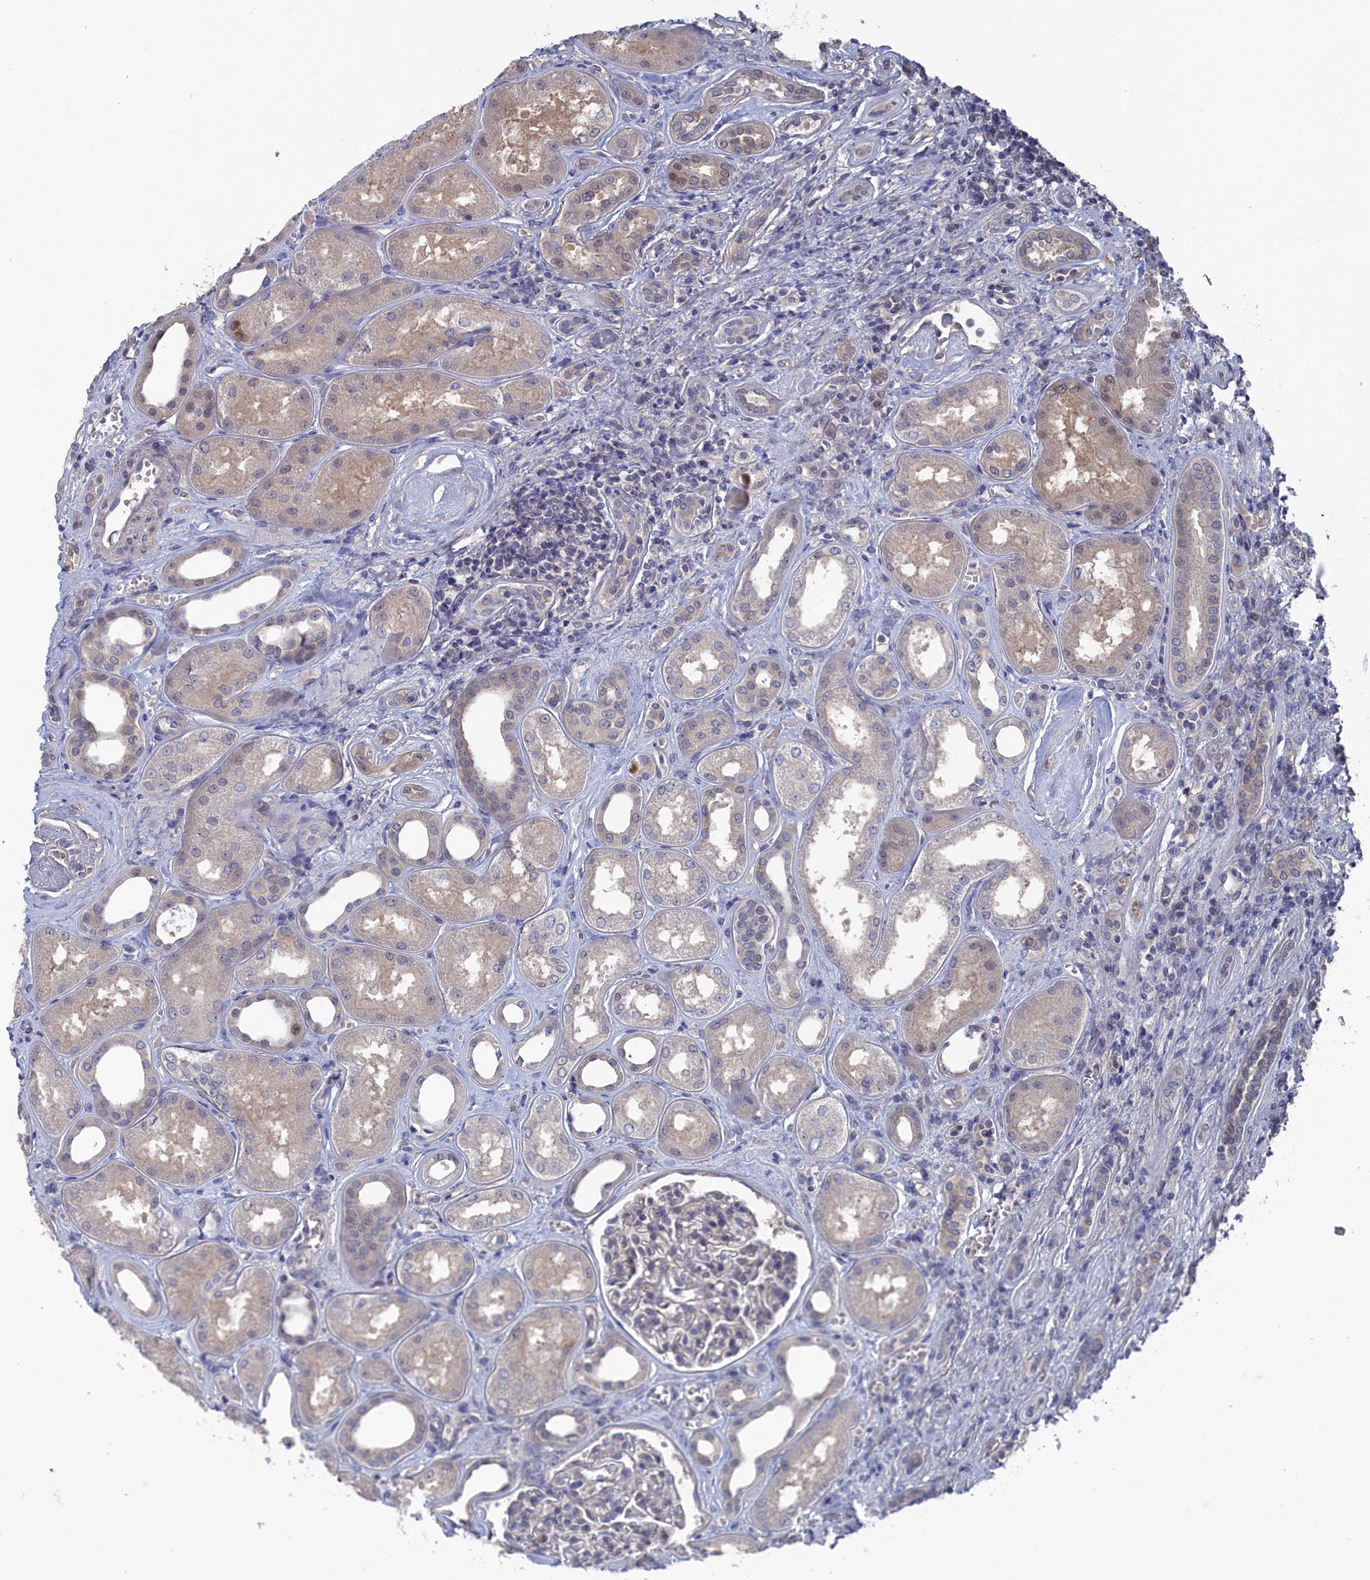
{"staining": {"intensity": "negative", "quantity": "none", "location": "none"}, "tissue": "kidney", "cell_type": "Cells in glomeruli", "image_type": "normal", "snomed": [{"axis": "morphology", "description": "Normal tissue, NOS"}, {"axis": "morphology", "description": "Adenocarcinoma, NOS"}, {"axis": "topography", "description": "Kidney"}], "caption": "The photomicrograph reveals no staining of cells in glomeruli in benign kidney.", "gene": "NUTF2", "patient": {"sex": "female", "age": 68}}